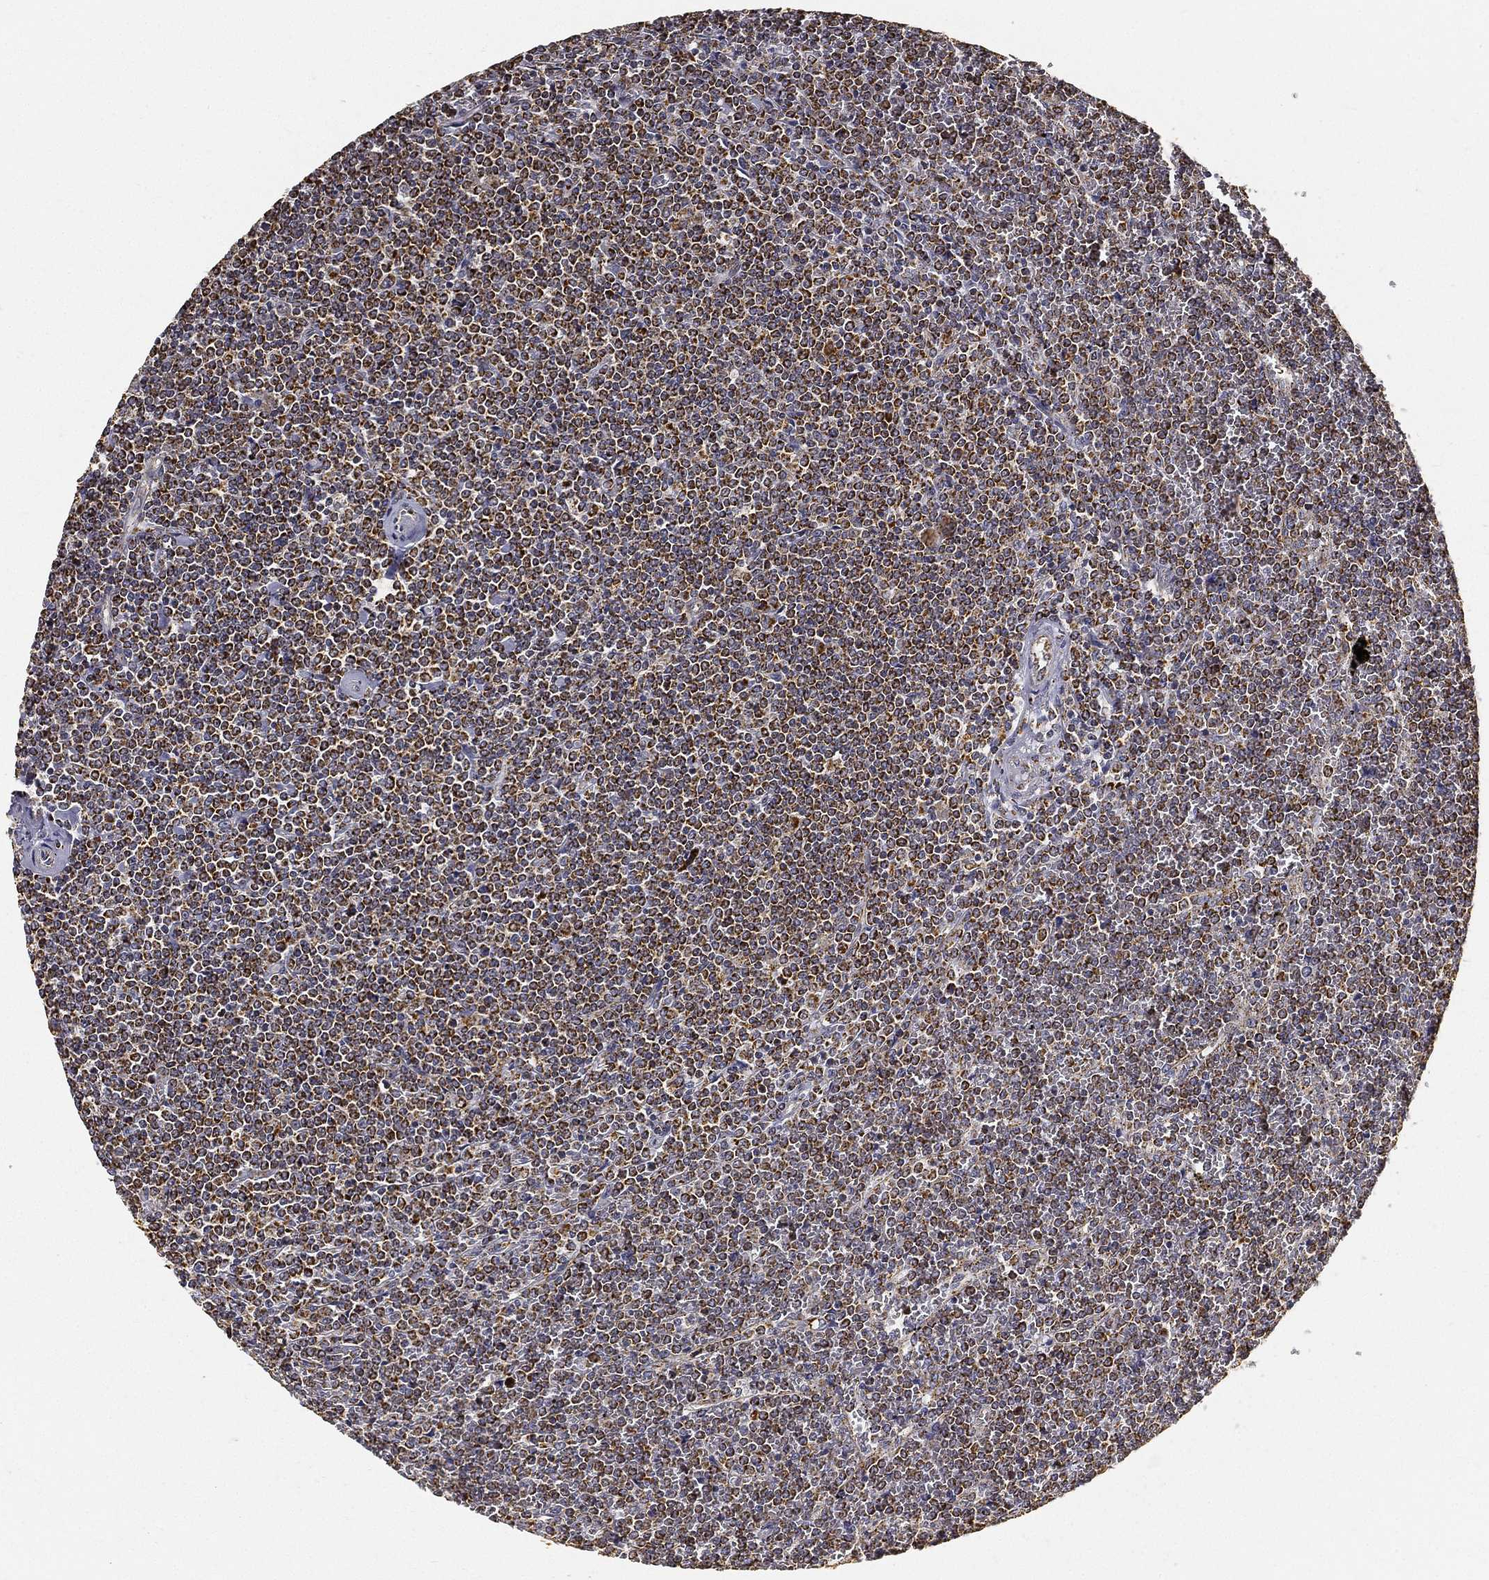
{"staining": {"intensity": "moderate", "quantity": ">75%", "location": "cytoplasmic/membranous"}, "tissue": "lymphoma", "cell_type": "Tumor cells", "image_type": "cancer", "snomed": [{"axis": "morphology", "description": "Malignant lymphoma, non-Hodgkin's type, Low grade"}, {"axis": "topography", "description": "Spleen"}], "caption": "High-magnification brightfield microscopy of lymphoma stained with DAB (brown) and counterstained with hematoxylin (blue). tumor cells exhibit moderate cytoplasmic/membranous staining is appreciated in approximately>75% of cells.", "gene": "NDUFAB1", "patient": {"sex": "female", "age": 19}}